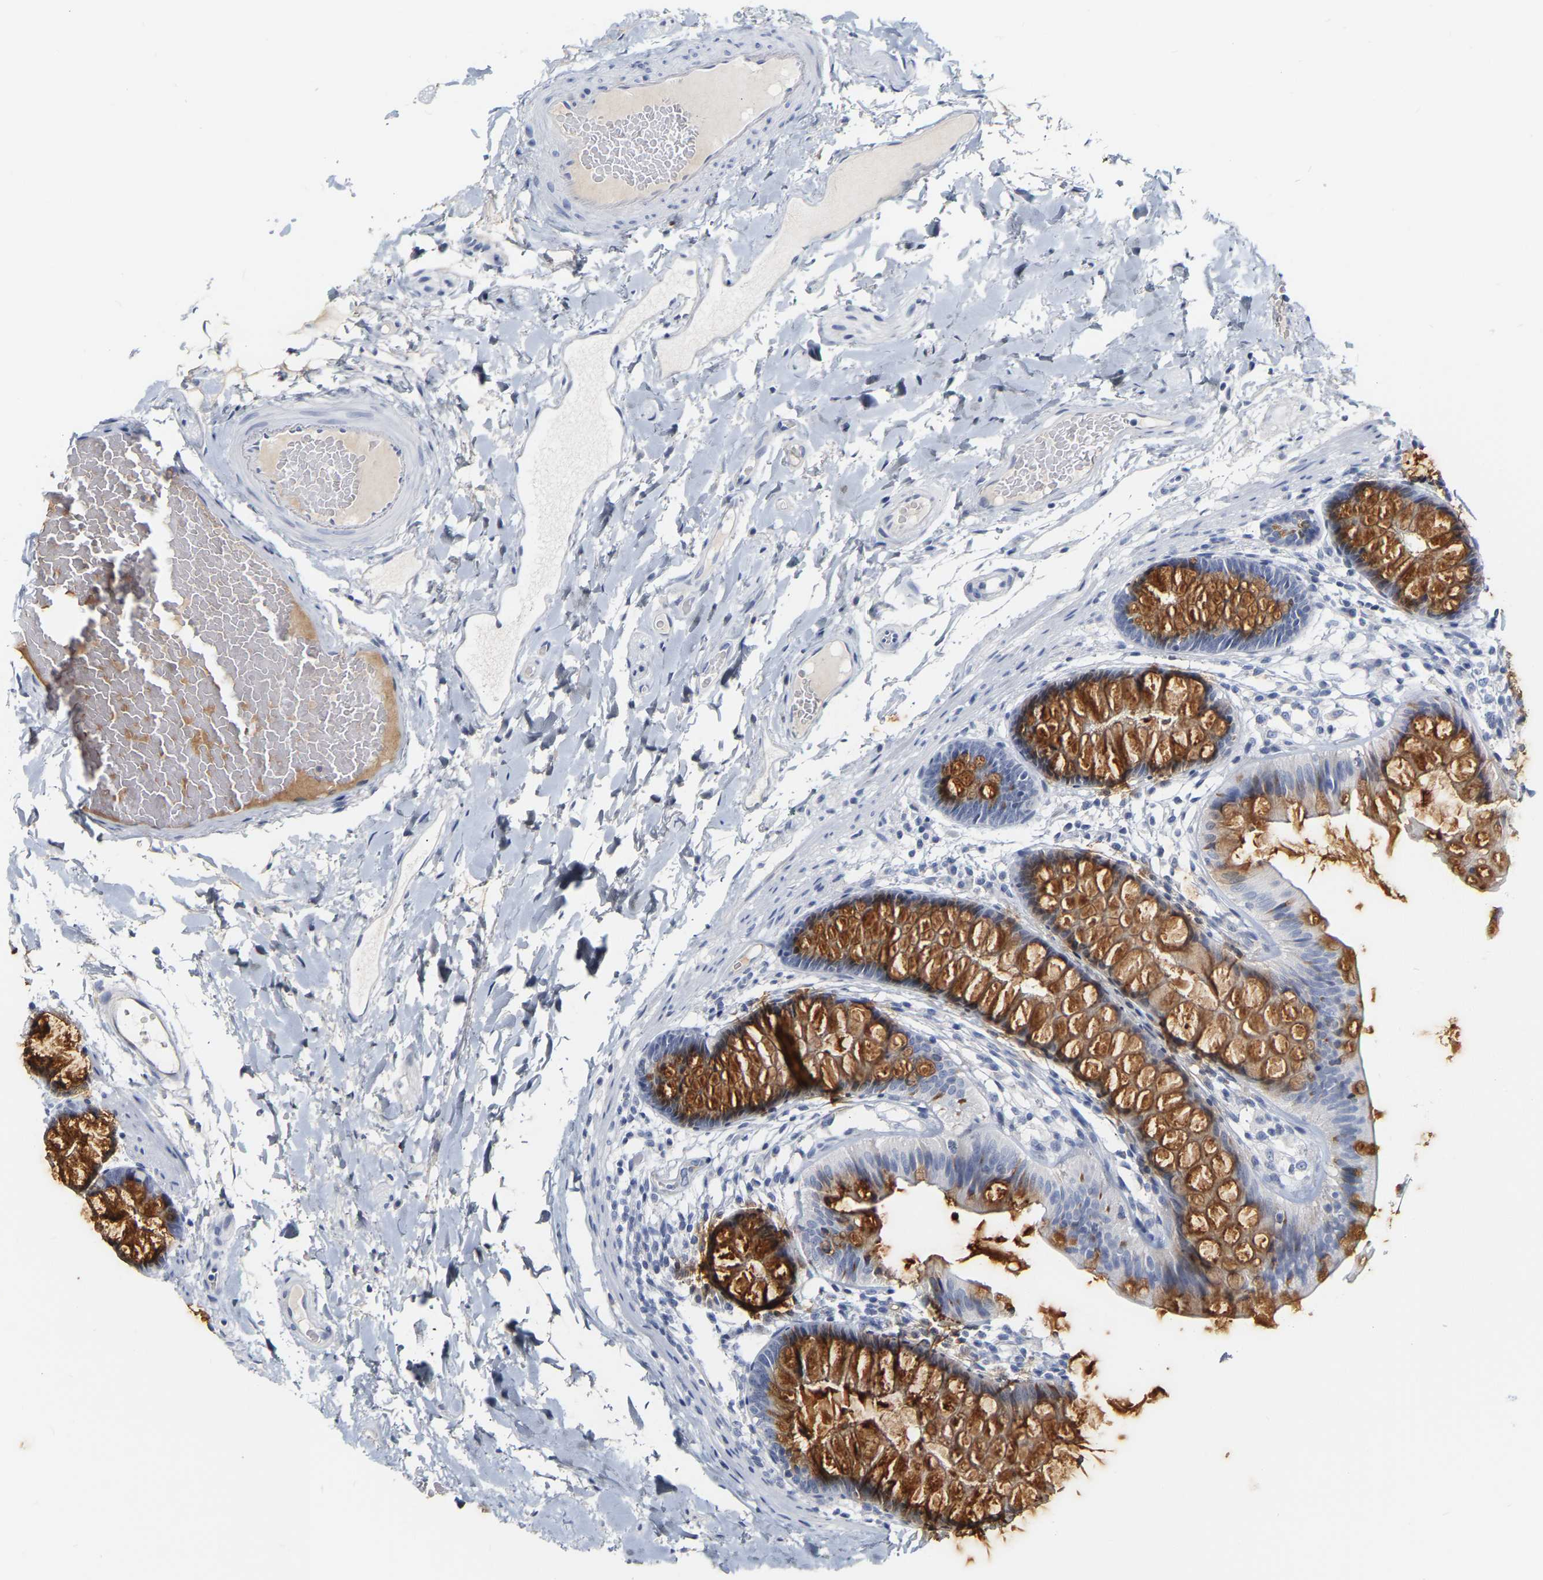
{"staining": {"intensity": "negative", "quantity": "none", "location": "none"}, "tissue": "colon", "cell_type": "Endothelial cells", "image_type": "normal", "snomed": [{"axis": "morphology", "description": "Normal tissue, NOS"}, {"axis": "topography", "description": "Colon"}], "caption": "High magnification brightfield microscopy of normal colon stained with DAB (brown) and counterstained with hematoxylin (blue): endothelial cells show no significant staining. (Brightfield microscopy of DAB immunohistochemistry at high magnification).", "gene": "GNAS", "patient": {"sex": "female", "age": 56}}